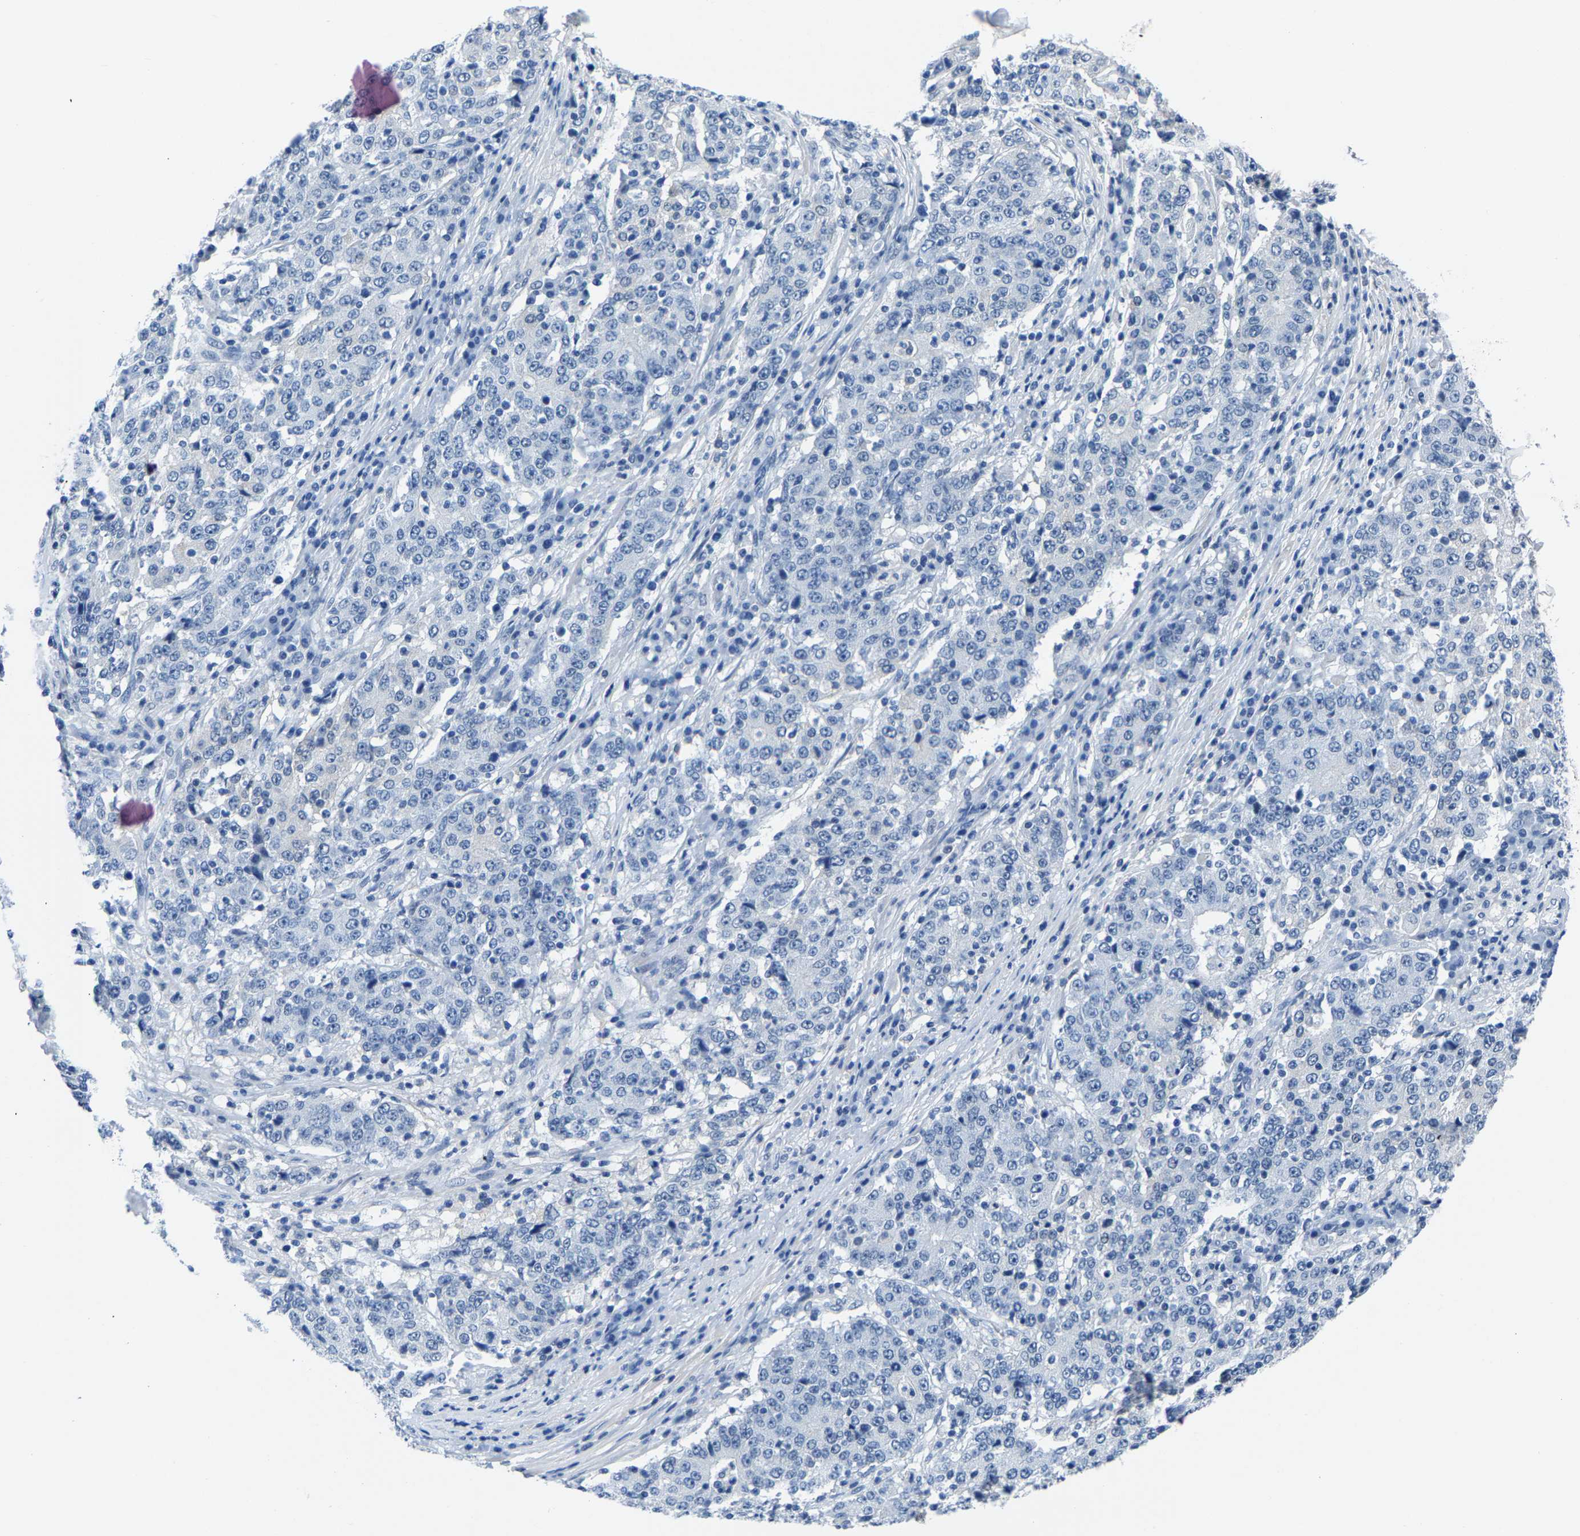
{"staining": {"intensity": "negative", "quantity": "none", "location": "none"}, "tissue": "stomach cancer", "cell_type": "Tumor cells", "image_type": "cancer", "snomed": [{"axis": "morphology", "description": "Adenocarcinoma, NOS"}, {"axis": "topography", "description": "Stomach"}], "caption": "The image exhibits no significant staining in tumor cells of stomach cancer (adenocarcinoma). Brightfield microscopy of immunohistochemistry (IHC) stained with DAB (3,3'-diaminobenzidine) (brown) and hematoxylin (blue), captured at high magnification.", "gene": "SSH3", "patient": {"sex": "male", "age": 59}}